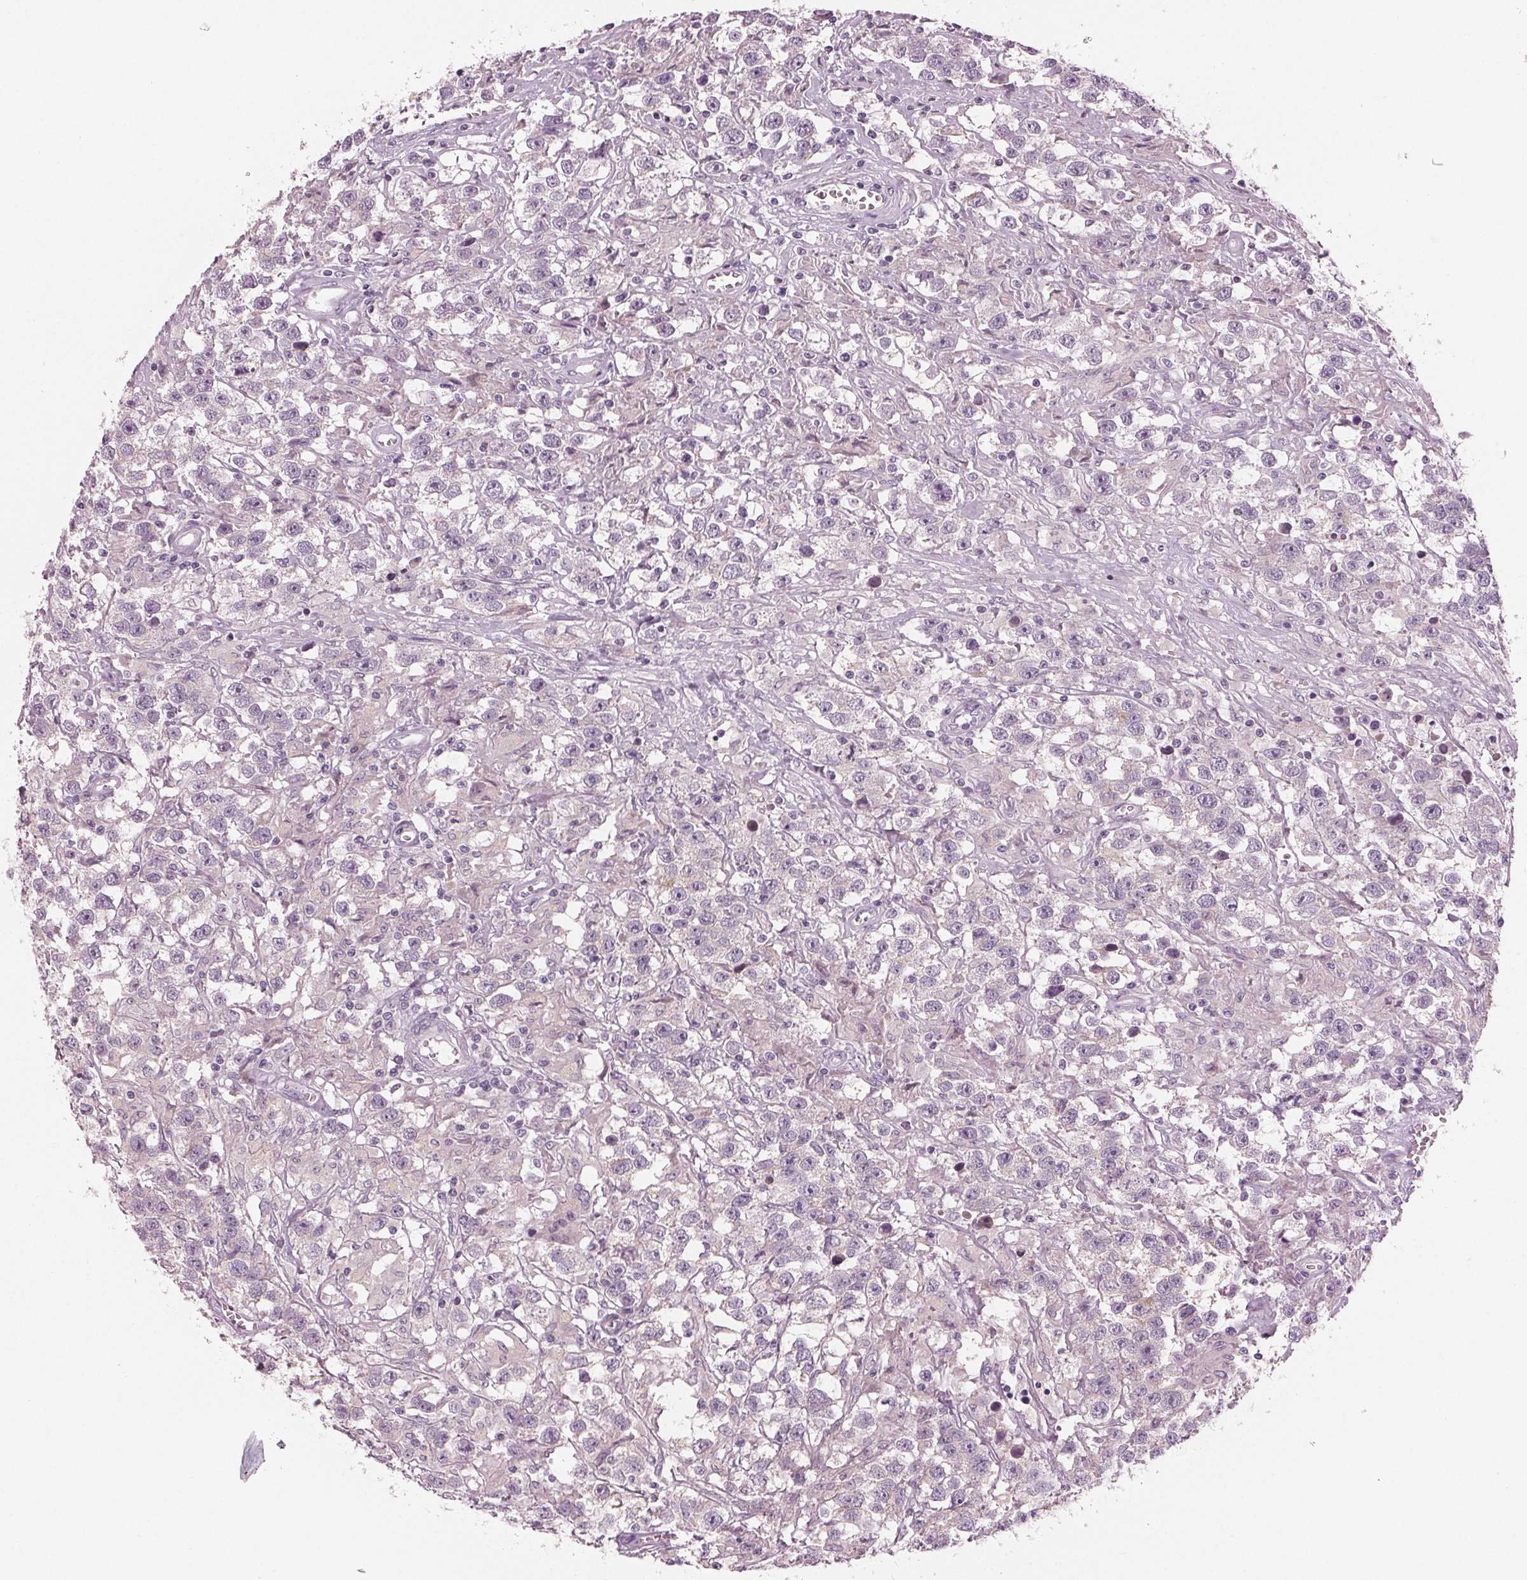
{"staining": {"intensity": "negative", "quantity": "none", "location": "none"}, "tissue": "testis cancer", "cell_type": "Tumor cells", "image_type": "cancer", "snomed": [{"axis": "morphology", "description": "Seminoma, NOS"}, {"axis": "topography", "description": "Testis"}], "caption": "This is a micrograph of immunohistochemistry staining of testis cancer (seminoma), which shows no positivity in tumor cells.", "gene": "PRAP1", "patient": {"sex": "male", "age": 43}}